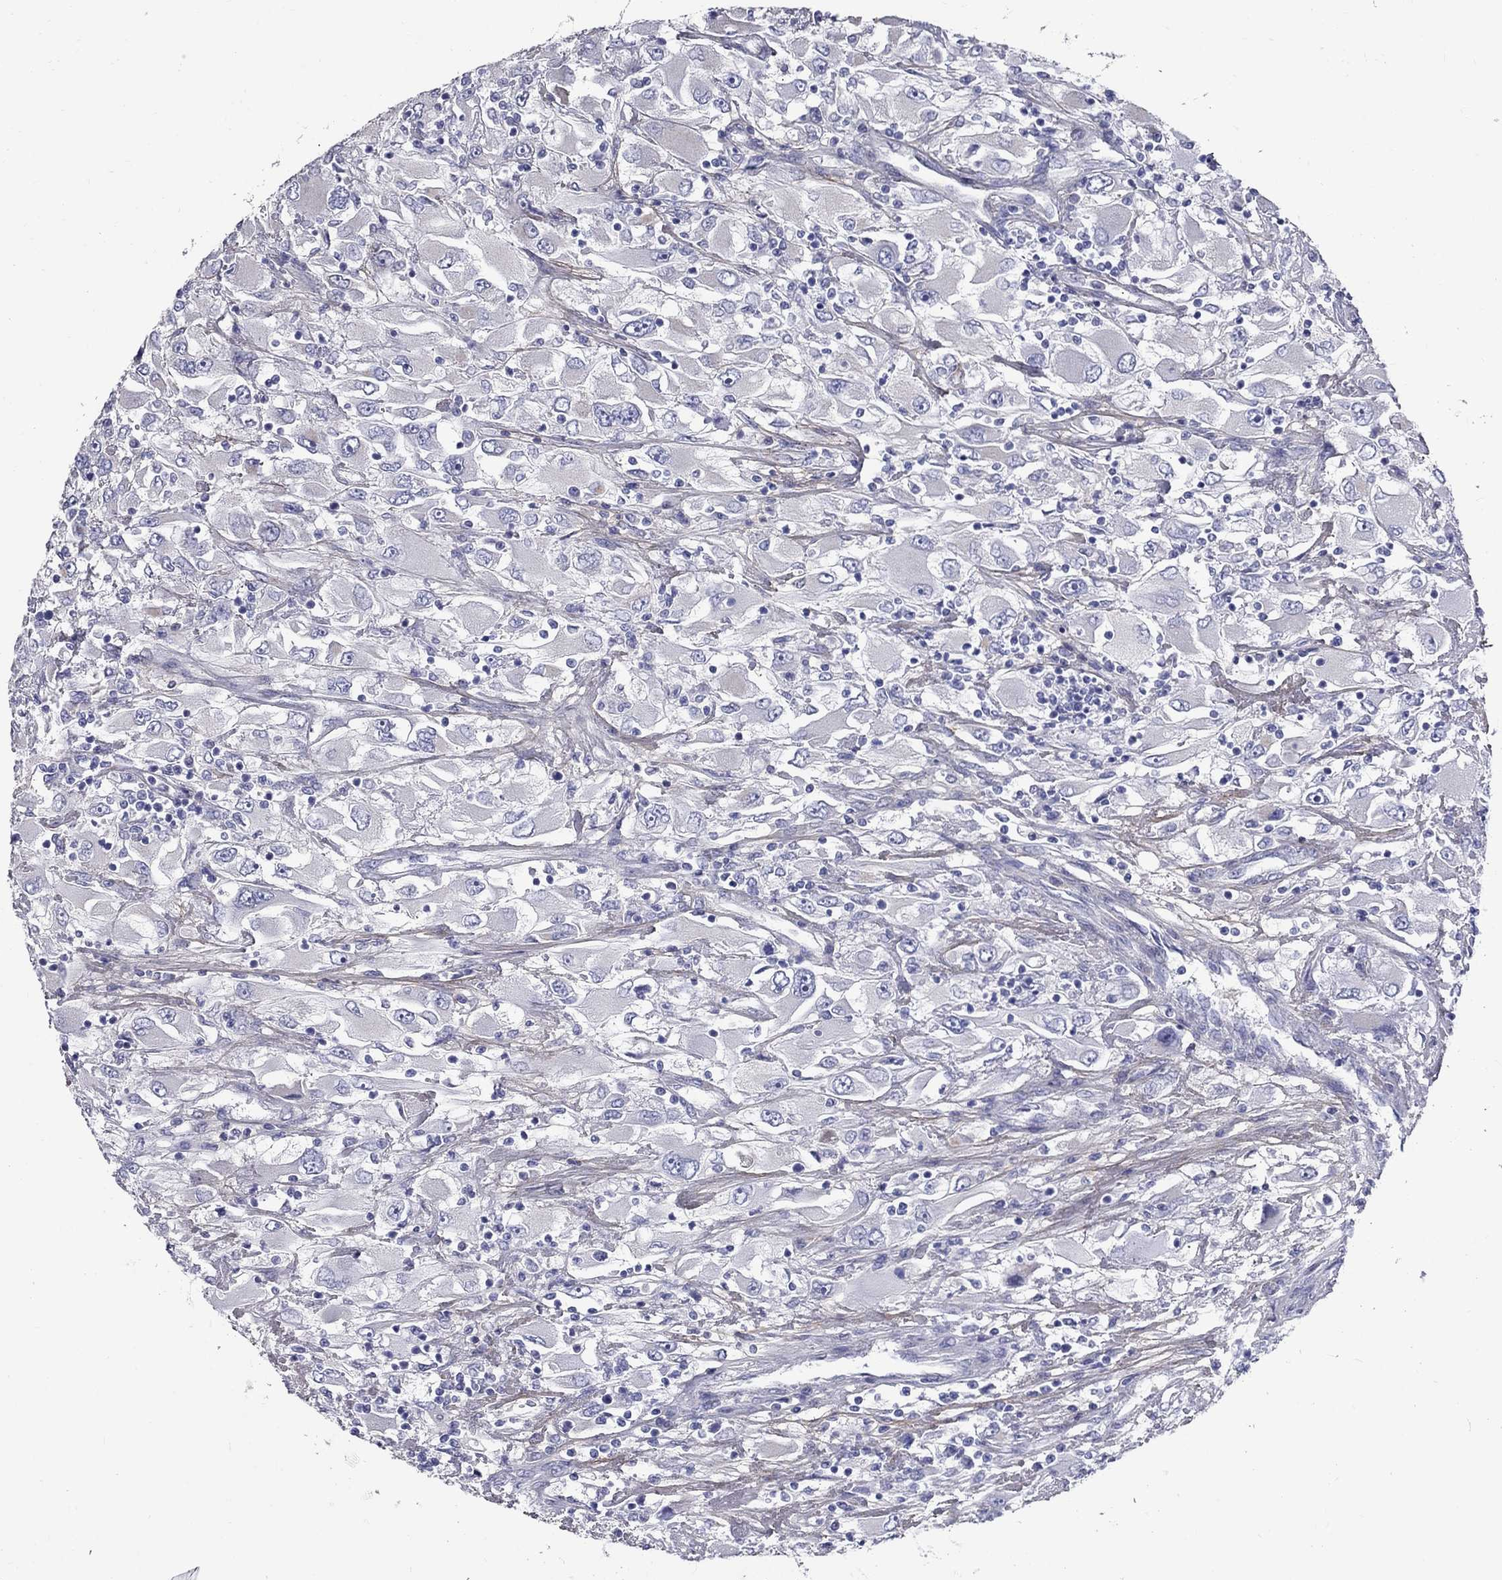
{"staining": {"intensity": "negative", "quantity": "none", "location": "none"}, "tissue": "renal cancer", "cell_type": "Tumor cells", "image_type": "cancer", "snomed": [{"axis": "morphology", "description": "Adenocarcinoma, NOS"}, {"axis": "topography", "description": "Kidney"}], "caption": "Renal cancer was stained to show a protein in brown. There is no significant positivity in tumor cells.", "gene": "ANXA10", "patient": {"sex": "female", "age": 52}}